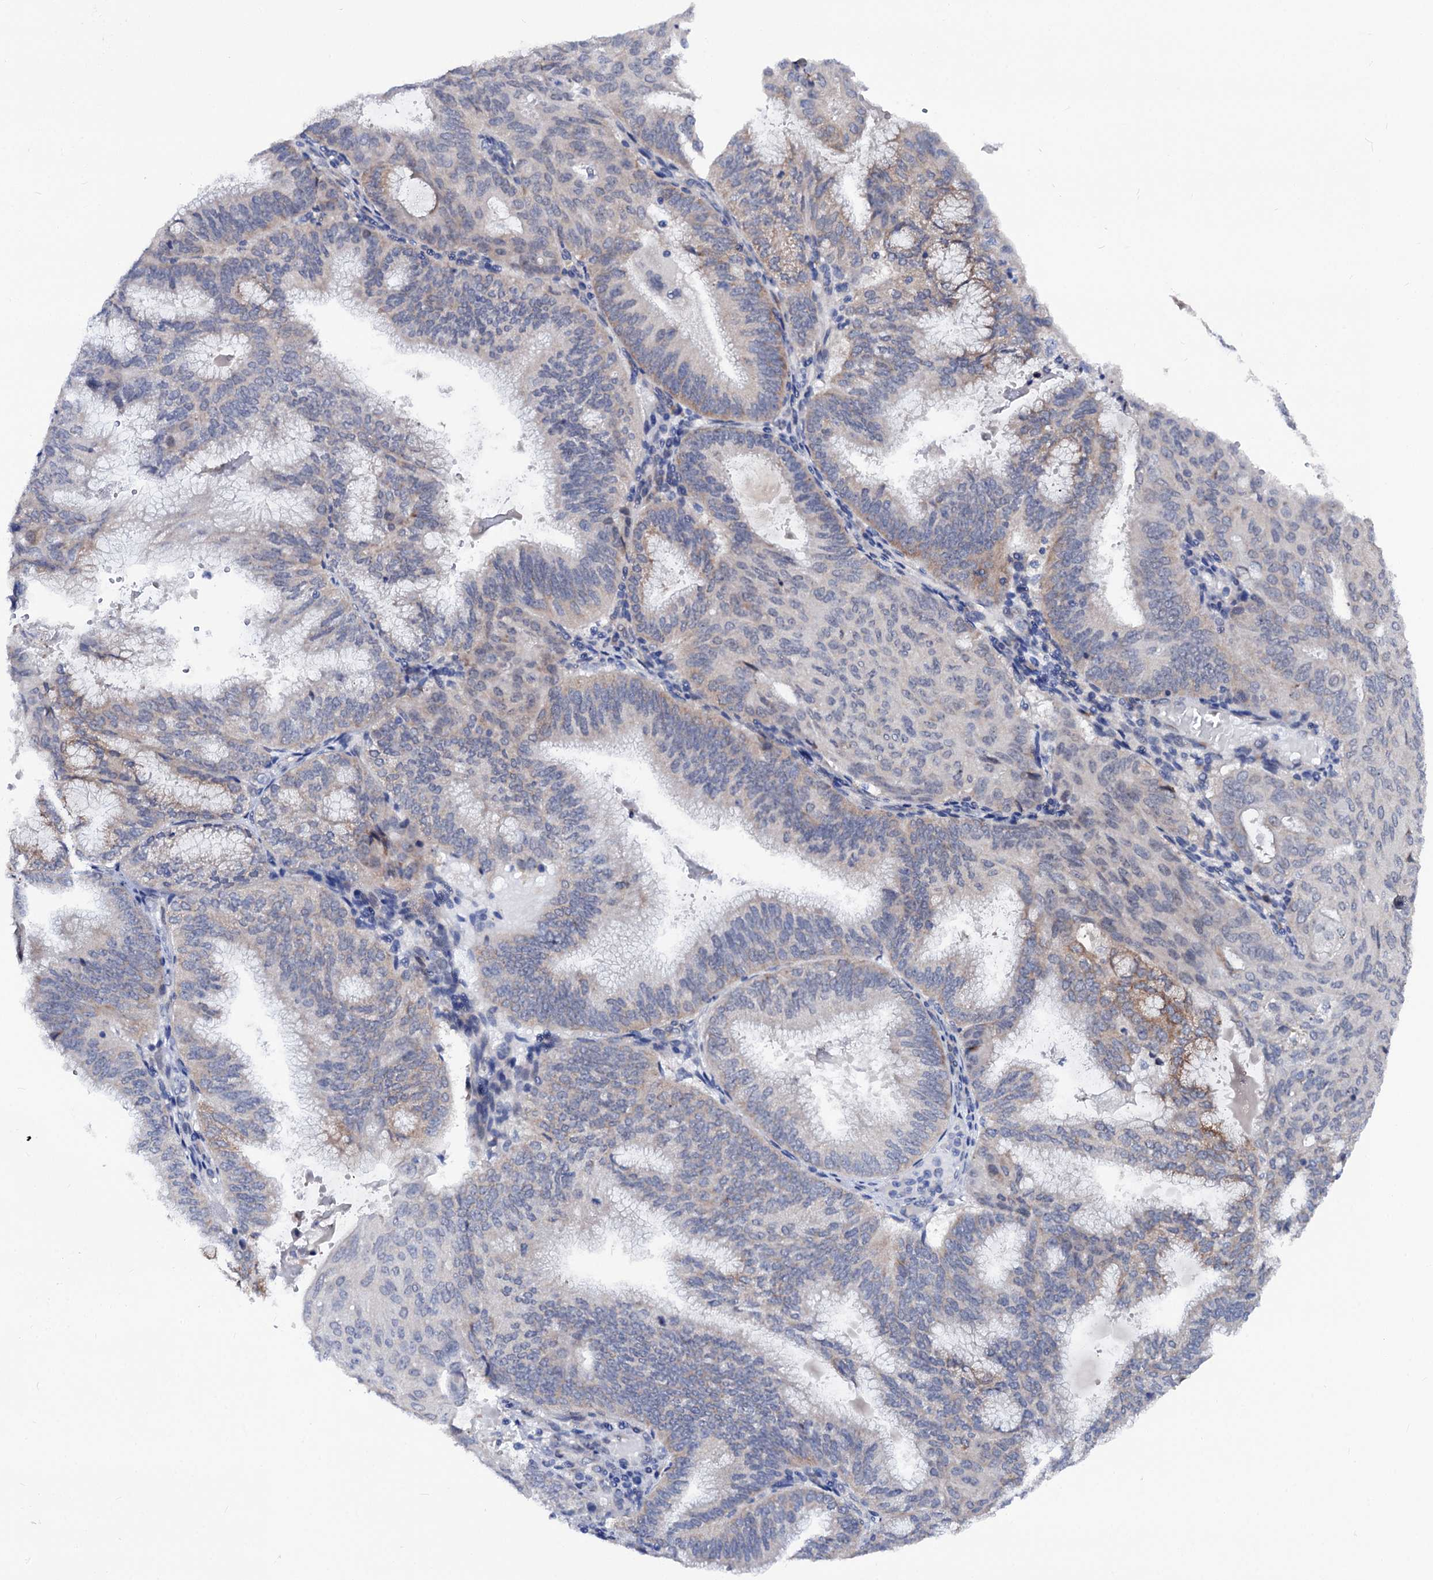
{"staining": {"intensity": "moderate", "quantity": "<25%", "location": "cytoplasmic/membranous"}, "tissue": "endometrial cancer", "cell_type": "Tumor cells", "image_type": "cancer", "snomed": [{"axis": "morphology", "description": "Adenocarcinoma, NOS"}, {"axis": "topography", "description": "Endometrium"}], "caption": "Immunohistochemical staining of endometrial adenocarcinoma displays moderate cytoplasmic/membranous protein positivity in approximately <25% of tumor cells.", "gene": "CAPRIN2", "patient": {"sex": "female", "age": 49}}